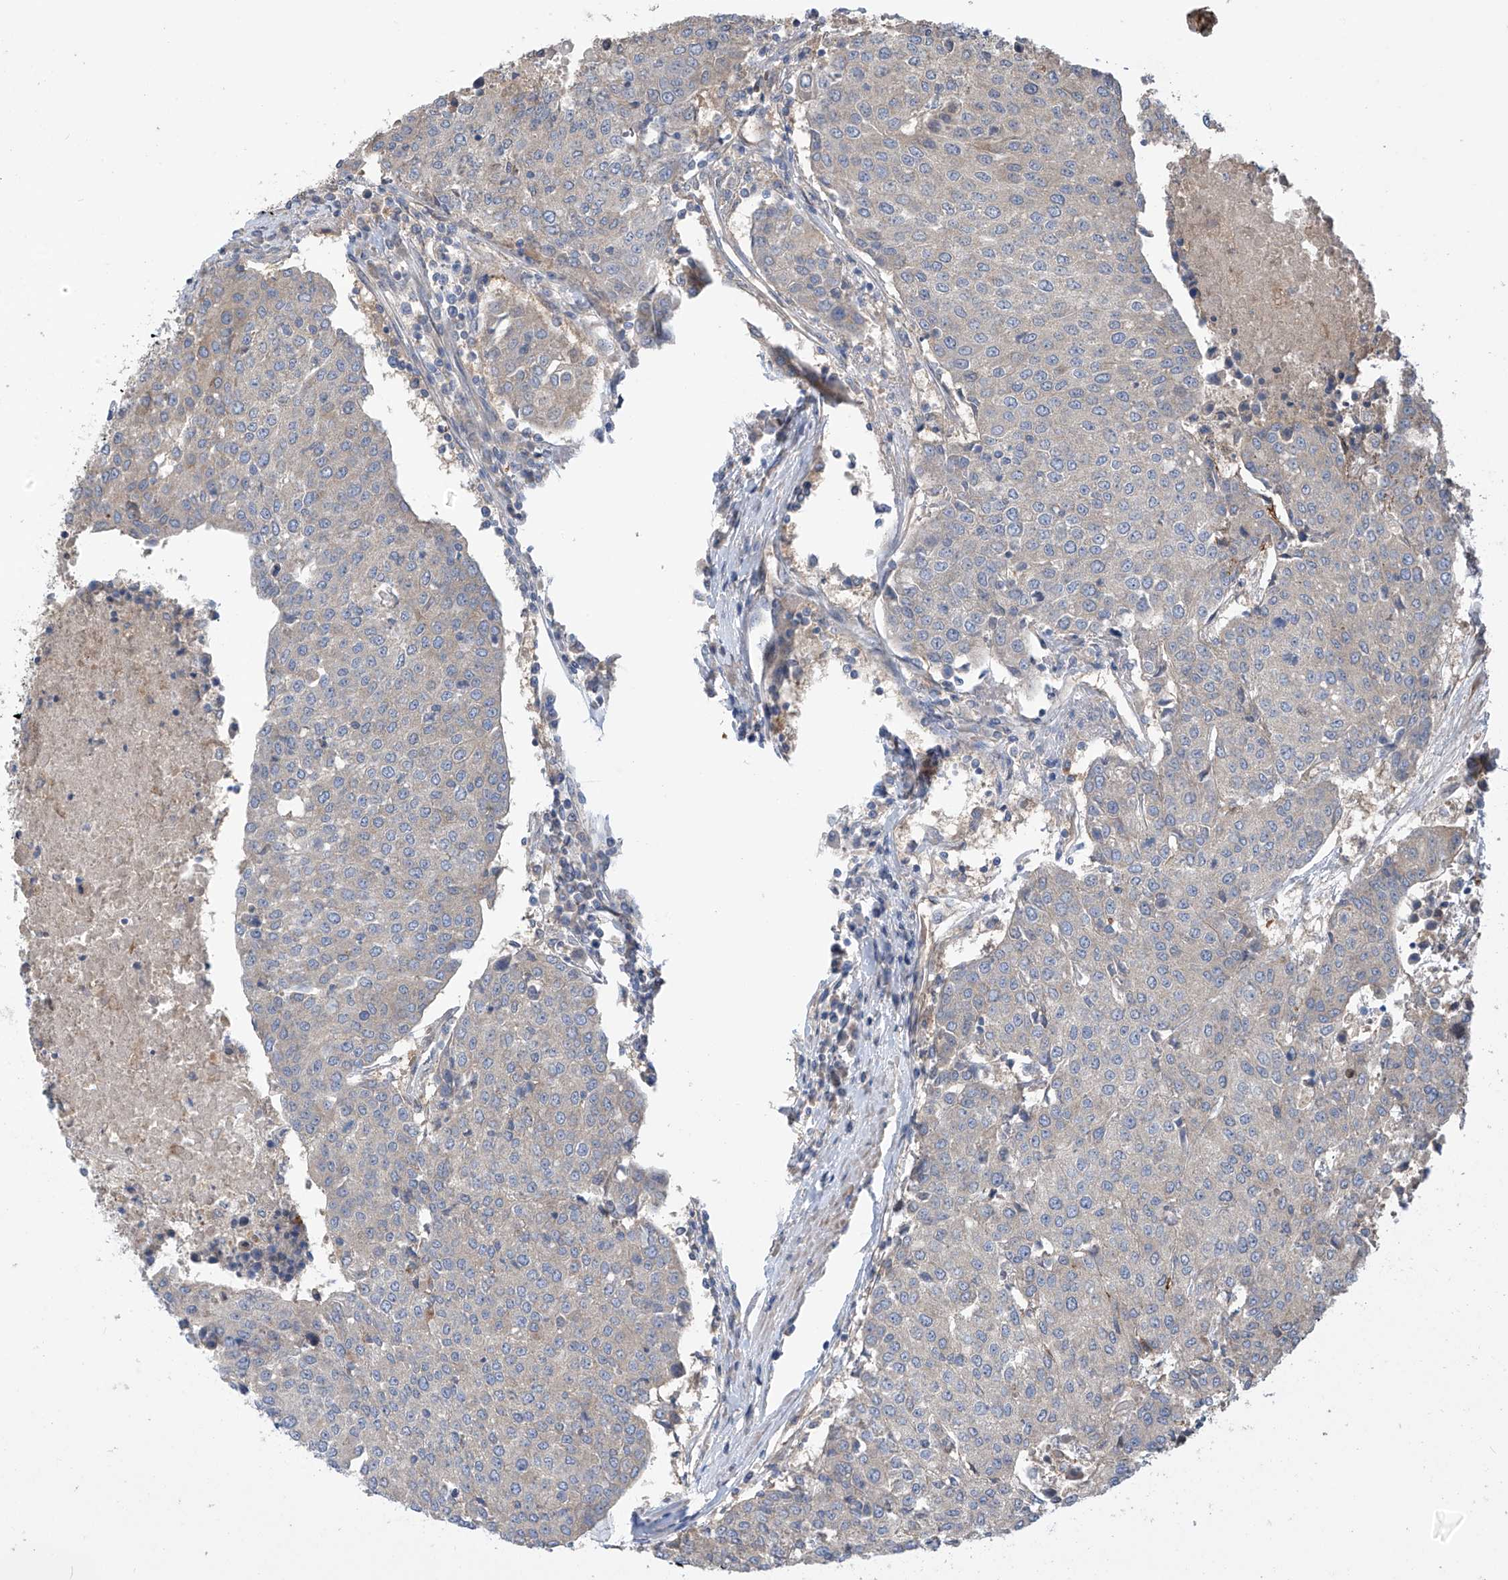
{"staining": {"intensity": "negative", "quantity": "none", "location": "none"}, "tissue": "urothelial cancer", "cell_type": "Tumor cells", "image_type": "cancer", "snomed": [{"axis": "morphology", "description": "Urothelial carcinoma, High grade"}, {"axis": "topography", "description": "Urinary bladder"}], "caption": "Immunohistochemistry (IHC) image of neoplastic tissue: urothelial cancer stained with DAB (3,3'-diaminobenzidine) reveals no significant protein staining in tumor cells. (DAB immunohistochemistry (IHC) visualized using brightfield microscopy, high magnification).", "gene": "PHACTR4", "patient": {"sex": "female", "age": 85}}